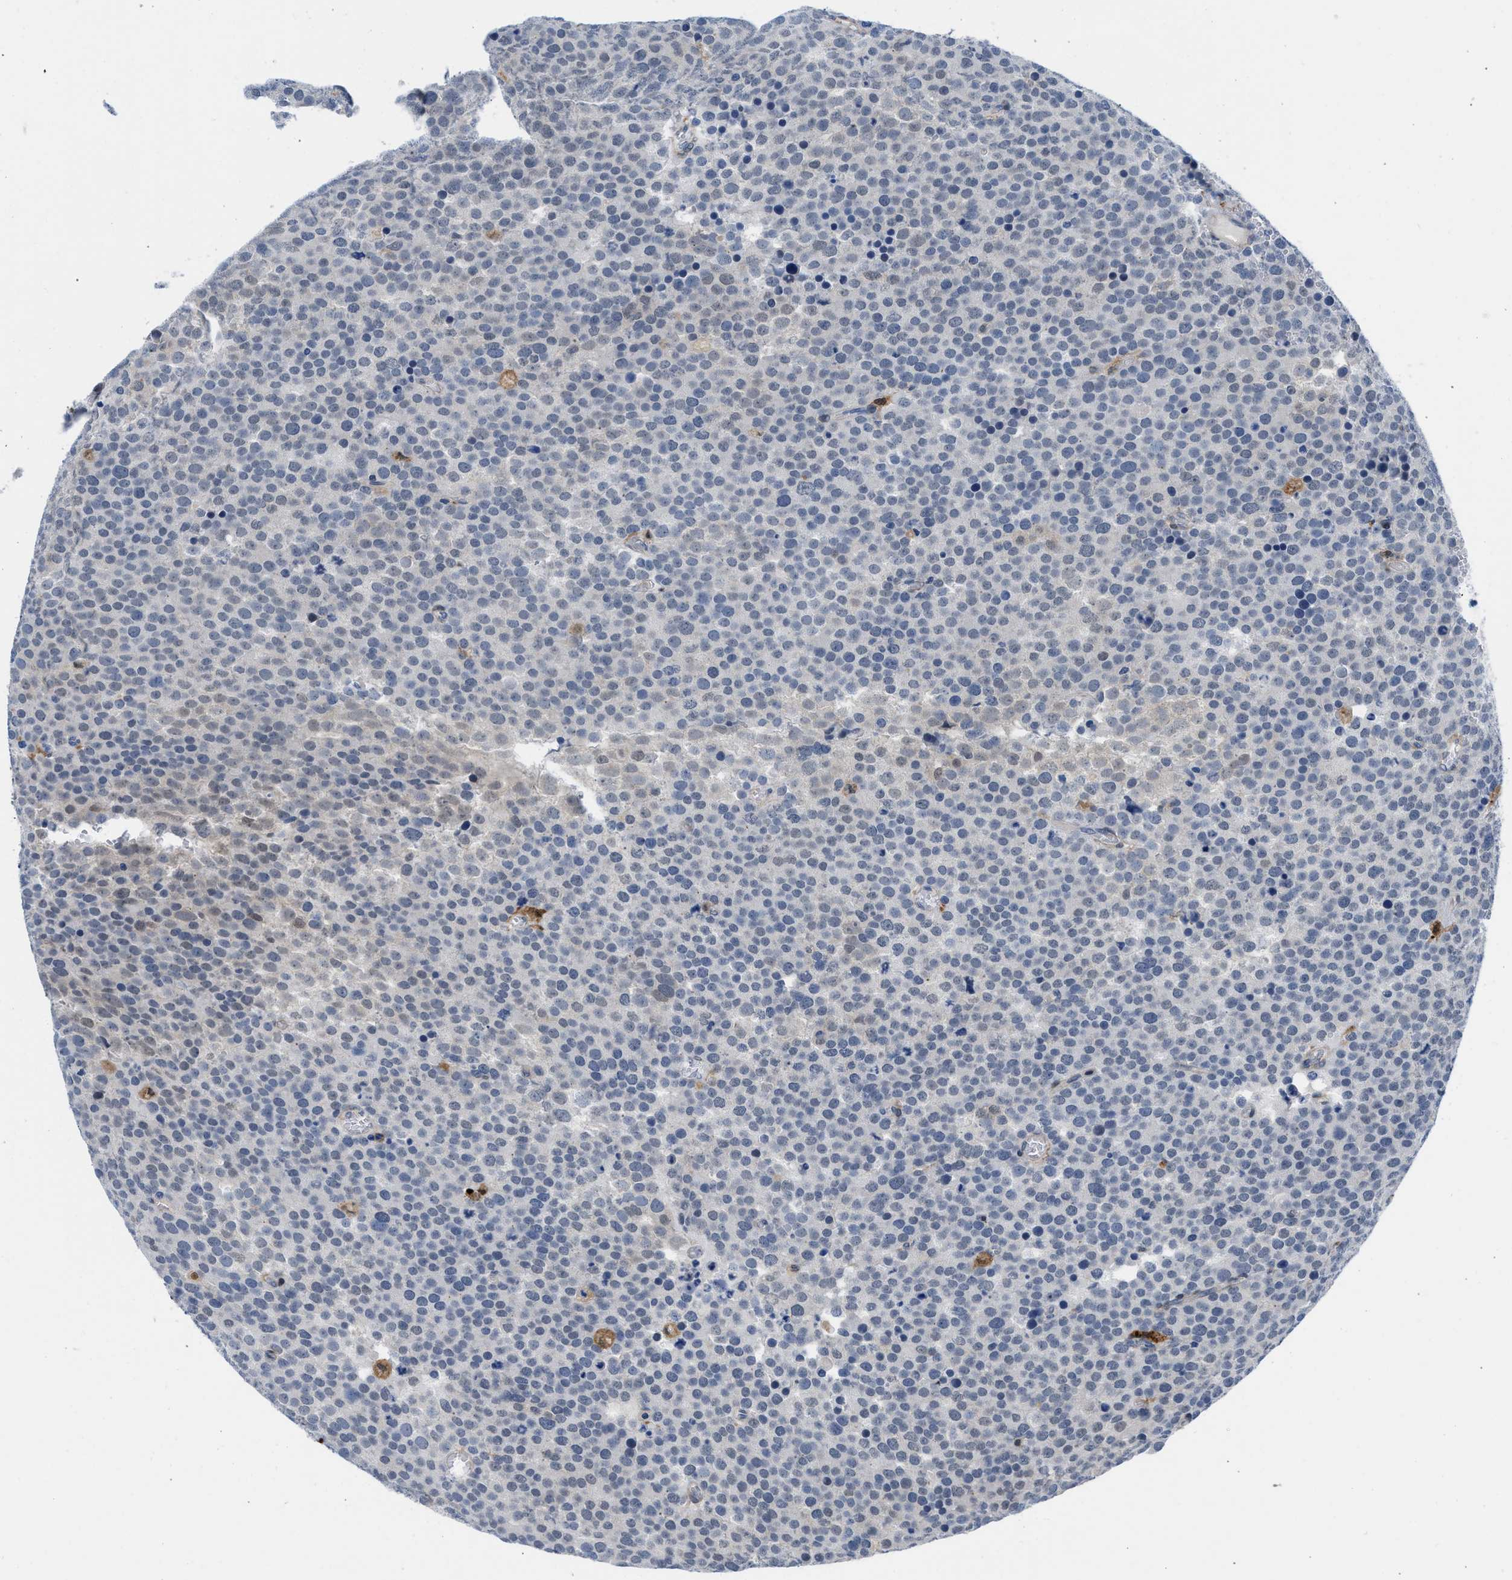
{"staining": {"intensity": "negative", "quantity": "none", "location": "none"}, "tissue": "testis cancer", "cell_type": "Tumor cells", "image_type": "cancer", "snomed": [{"axis": "morphology", "description": "Normal tissue, NOS"}, {"axis": "morphology", "description": "Seminoma, NOS"}, {"axis": "topography", "description": "Testis"}], "caption": "Human testis seminoma stained for a protein using immunohistochemistry (IHC) reveals no staining in tumor cells.", "gene": "CBR1", "patient": {"sex": "male", "age": 71}}